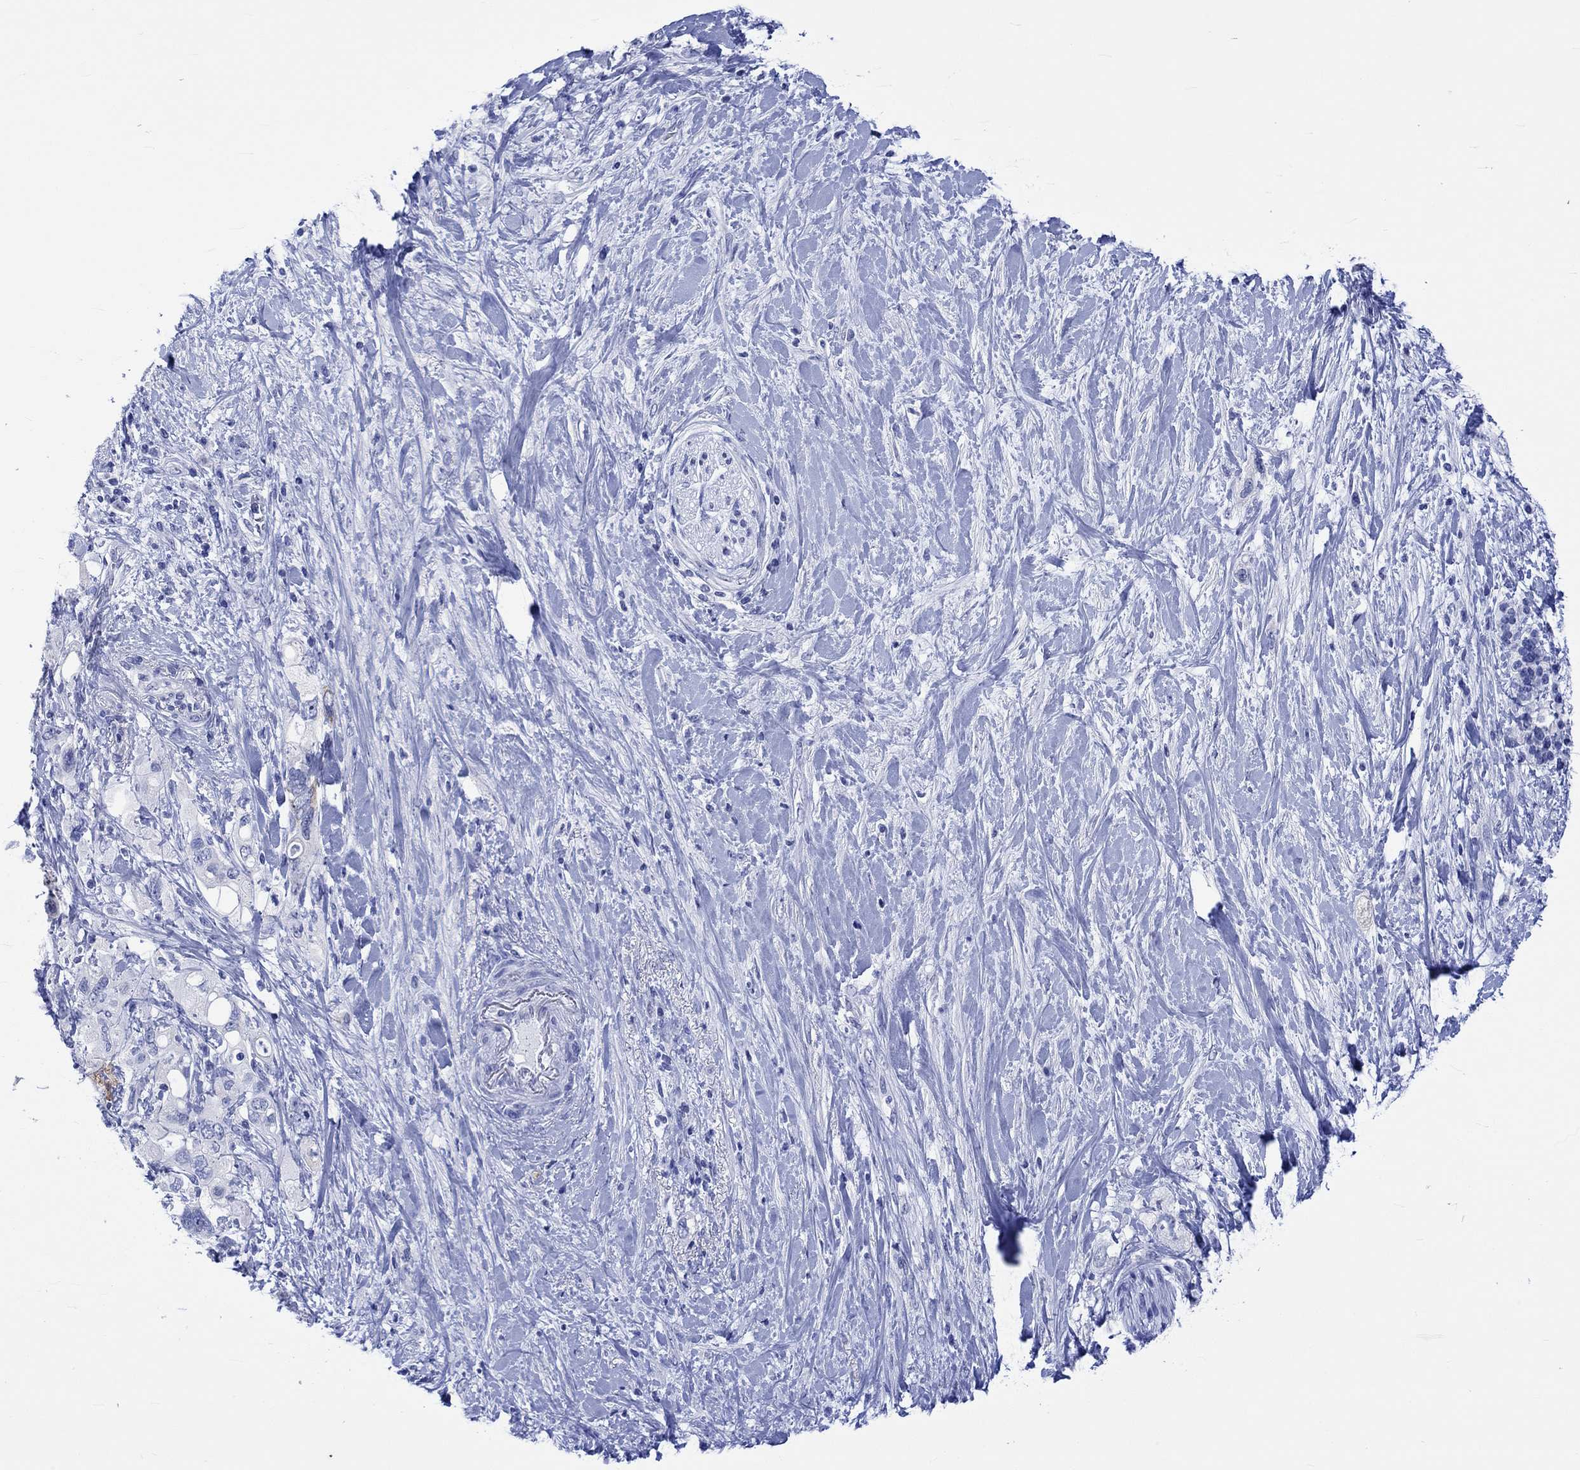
{"staining": {"intensity": "negative", "quantity": "none", "location": "none"}, "tissue": "pancreatic cancer", "cell_type": "Tumor cells", "image_type": "cancer", "snomed": [{"axis": "morphology", "description": "Adenocarcinoma, NOS"}, {"axis": "topography", "description": "Pancreas"}], "caption": "The photomicrograph reveals no staining of tumor cells in pancreatic adenocarcinoma. (DAB (3,3'-diaminobenzidine) immunohistochemistry (IHC) visualized using brightfield microscopy, high magnification).", "gene": "KLHL33", "patient": {"sex": "female", "age": 56}}